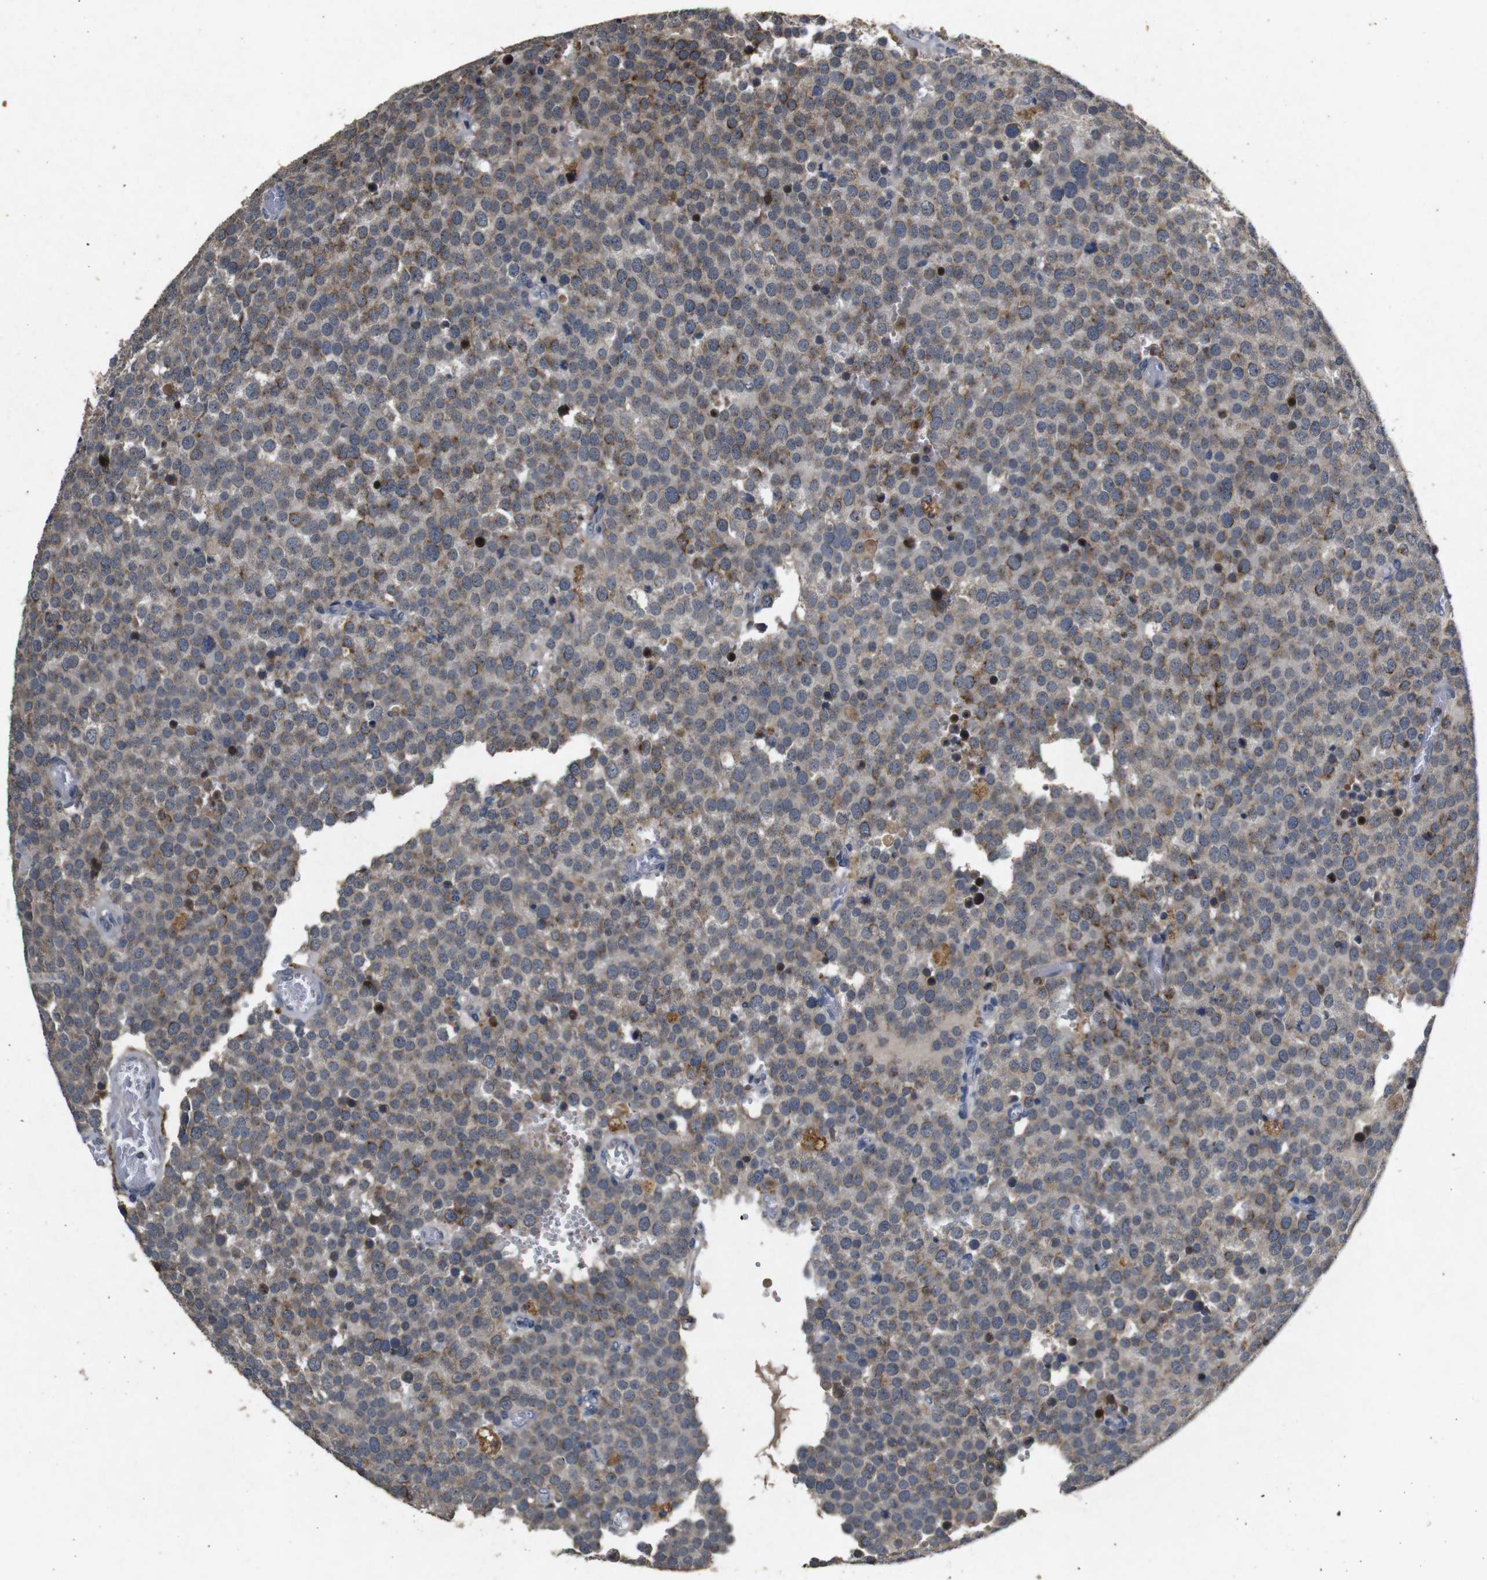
{"staining": {"intensity": "weak", "quantity": "25%-75%", "location": "cytoplasmic/membranous"}, "tissue": "testis cancer", "cell_type": "Tumor cells", "image_type": "cancer", "snomed": [{"axis": "morphology", "description": "Normal tissue, NOS"}, {"axis": "morphology", "description": "Seminoma, NOS"}, {"axis": "topography", "description": "Testis"}], "caption": "A high-resolution photomicrograph shows IHC staining of testis cancer (seminoma), which reveals weak cytoplasmic/membranous positivity in approximately 25%-75% of tumor cells.", "gene": "MAGI2", "patient": {"sex": "male", "age": 71}}